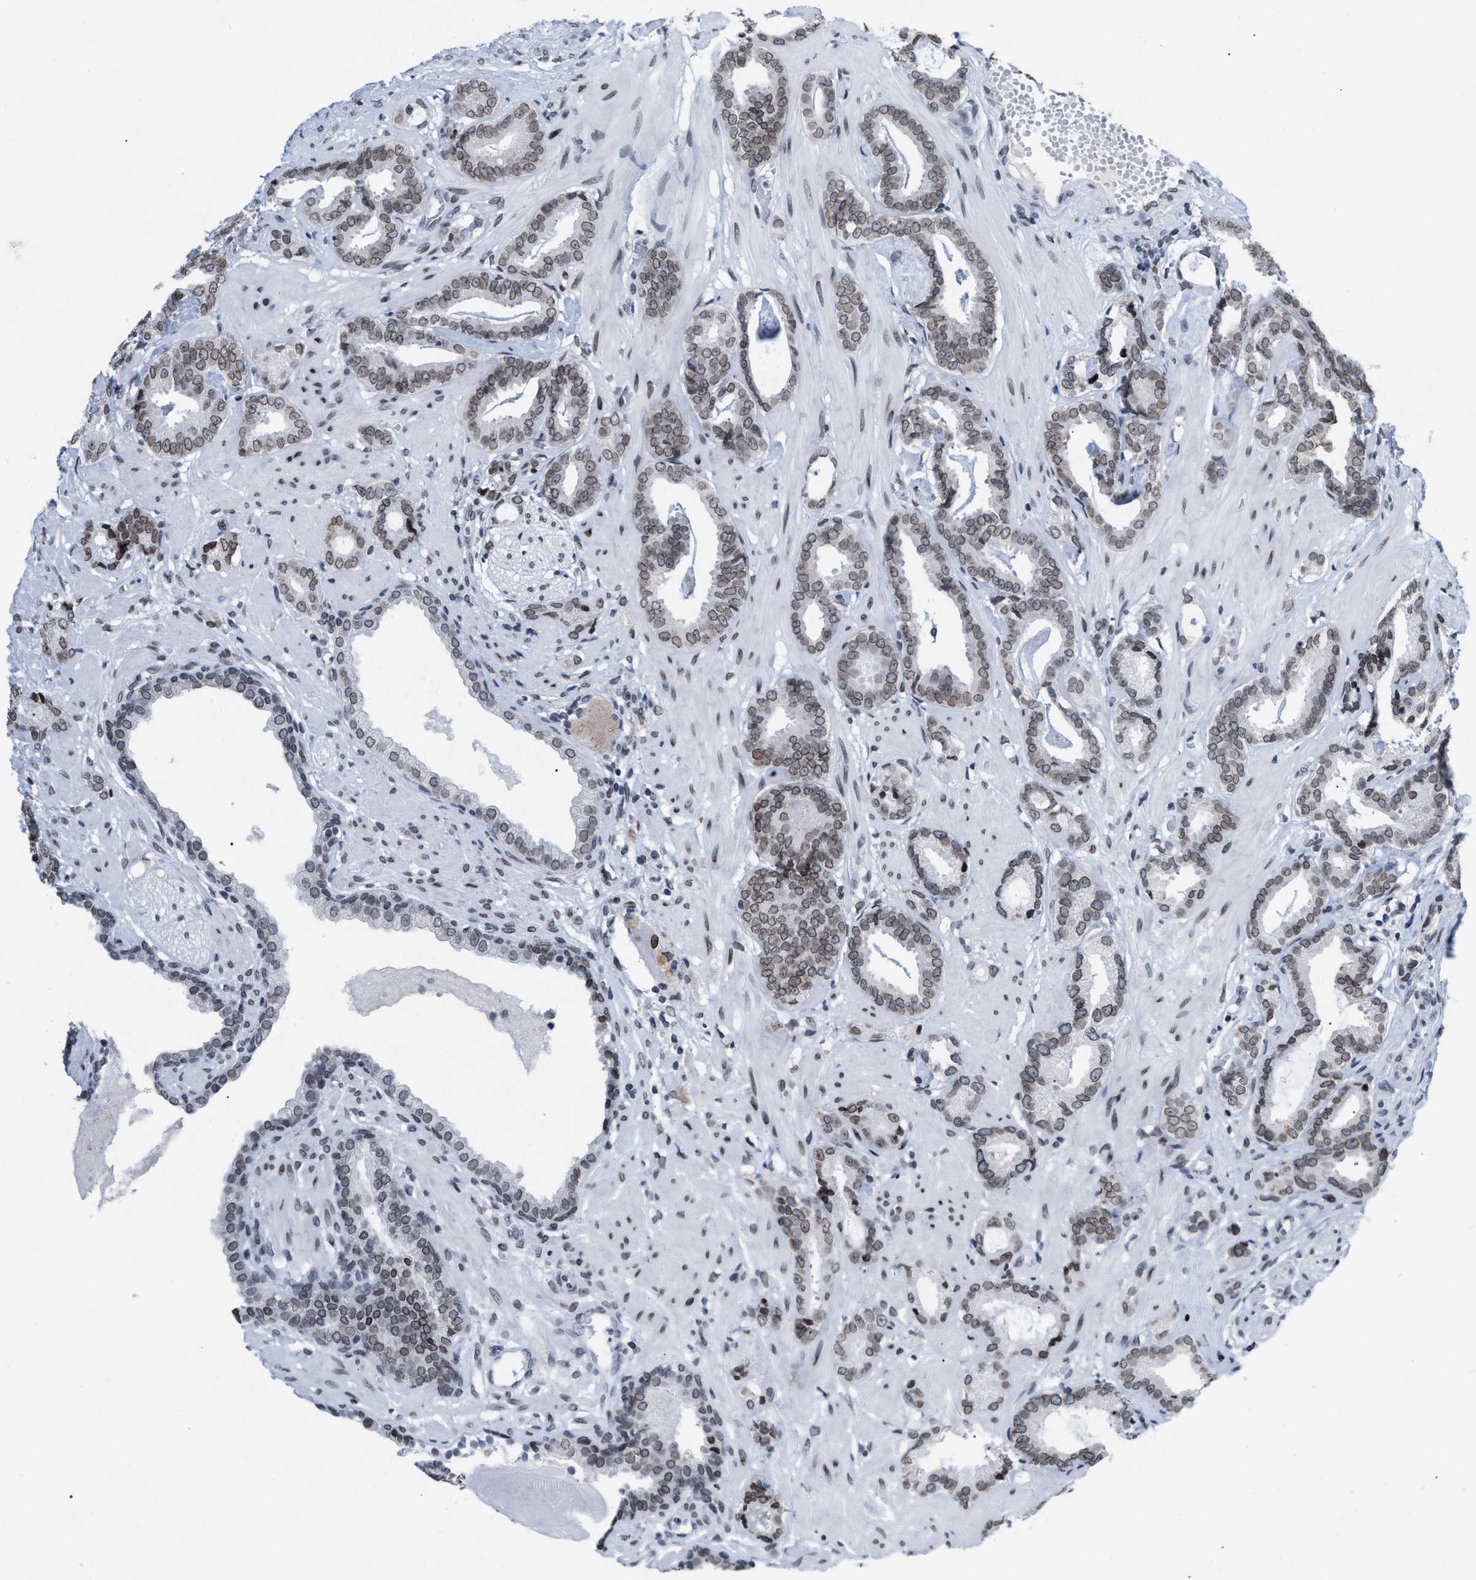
{"staining": {"intensity": "moderate", "quantity": ">75%", "location": "cytoplasmic/membranous,nuclear"}, "tissue": "prostate cancer", "cell_type": "Tumor cells", "image_type": "cancer", "snomed": [{"axis": "morphology", "description": "Adenocarcinoma, Low grade"}, {"axis": "topography", "description": "Prostate"}], "caption": "Prostate low-grade adenocarcinoma was stained to show a protein in brown. There is medium levels of moderate cytoplasmic/membranous and nuclear positivity in approximately >75% of tumor cells. The protein is shown in brown color, while the nuclei are stained blue.", "gene": "TPR", "patient": {"sex": "male", "age": 53}}